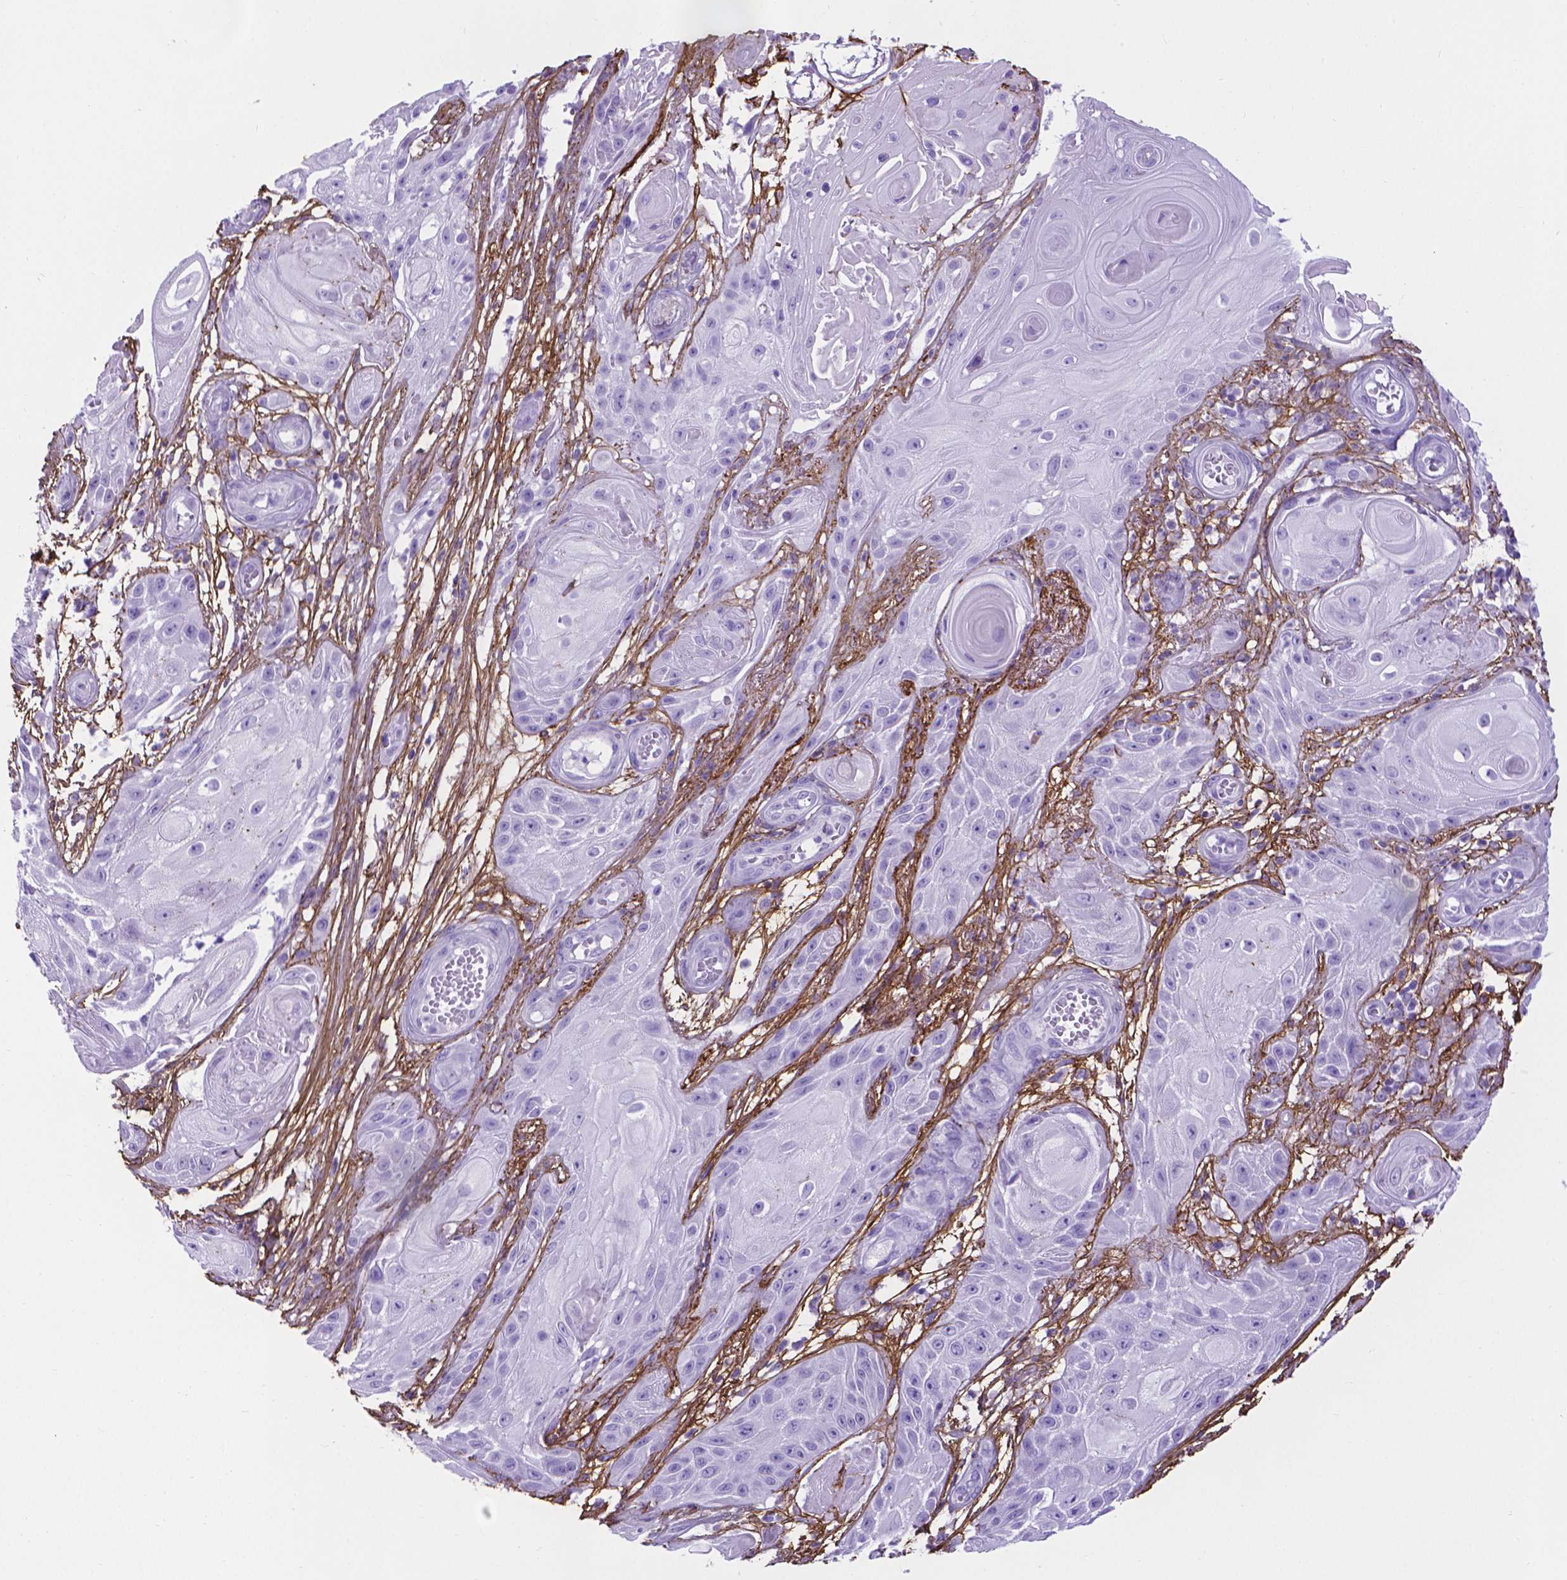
{"staining": {"intensity": "negative", "quantity": "none", "location": "none"}, "tissue": "skin cancer", "cell_type": "Tumor cells", "image_type": "cancer", "snomed": [{"axis": "morphology", "description": "Squamous cell carcinoma, NOS"}, {"axis": "topography", "description": "Skin"}], "caption": "This is a micrograph of immunohistochemistry (IHC) staining of skin cancer (squamous cell carcinoma), which shows no expression in tumor cells.", "gene": "MFAP2", "patient": {"sex": "male", "age": 62}}